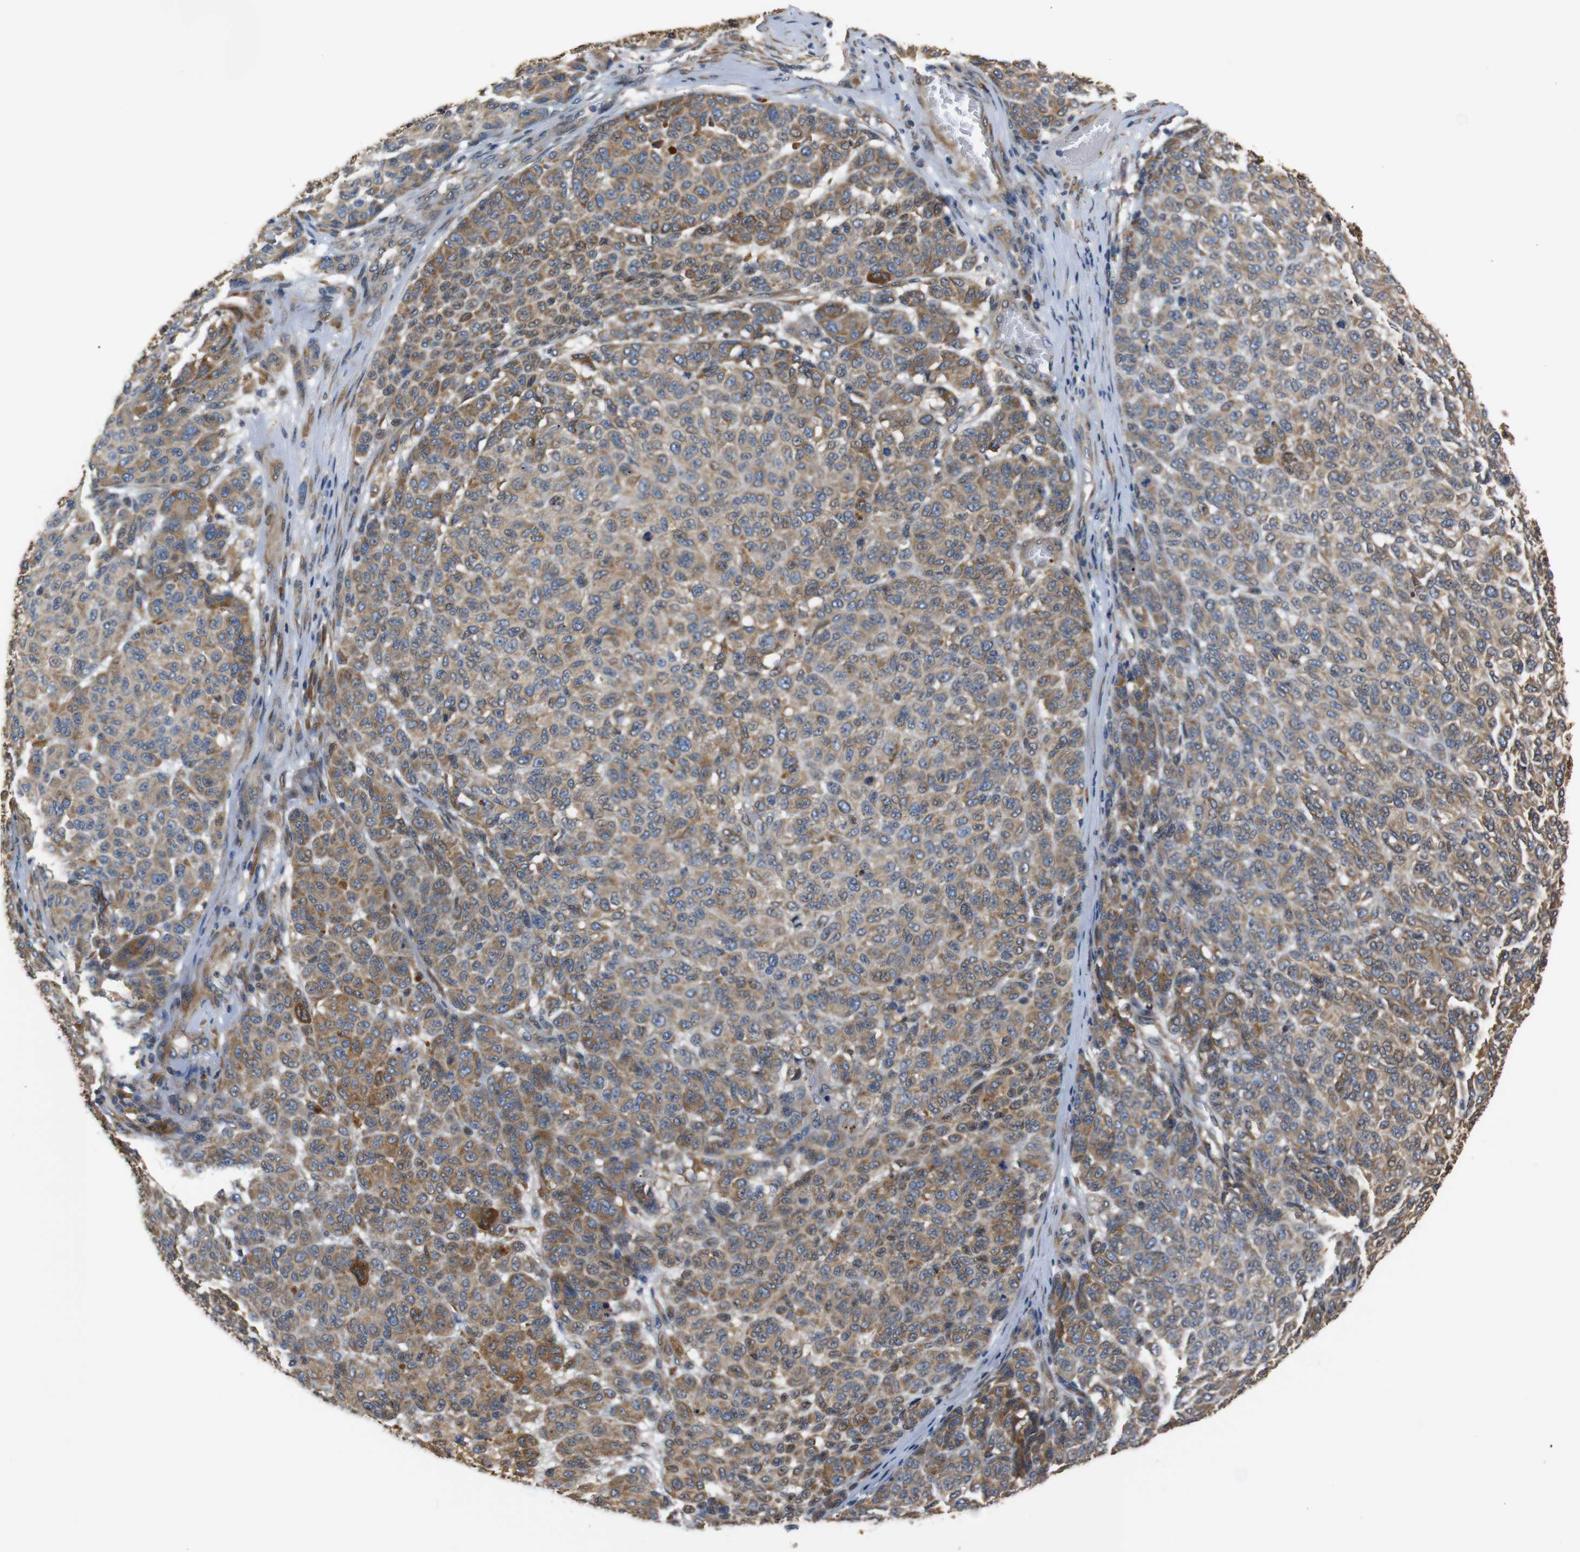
{"staining": {"intensity": "moderate", "quantity": ">75%", "location": "cytoplasmic/membranous"}, "tissue": "melanoma", "cell_type": "Tumor cells", "image_type": "cancer", "snomed": [{"axis": "morphology", "description": "Malignant melanoma, NOS"}, {"axis": "topography", "description": "Skin"}], "caption": "A photomicrograph of human melanoma stained for a protein exhibits moderate cytoplasmic/membranous brown staining in tumor cells. Using DAB (3,3'-diaminobenzidine) (brown) and hematoxylin (blue) stains, captured at high magnification using brightfield microscopy.", "gene": "TMED2", "patient": {"sex": "male", "age": 59}}